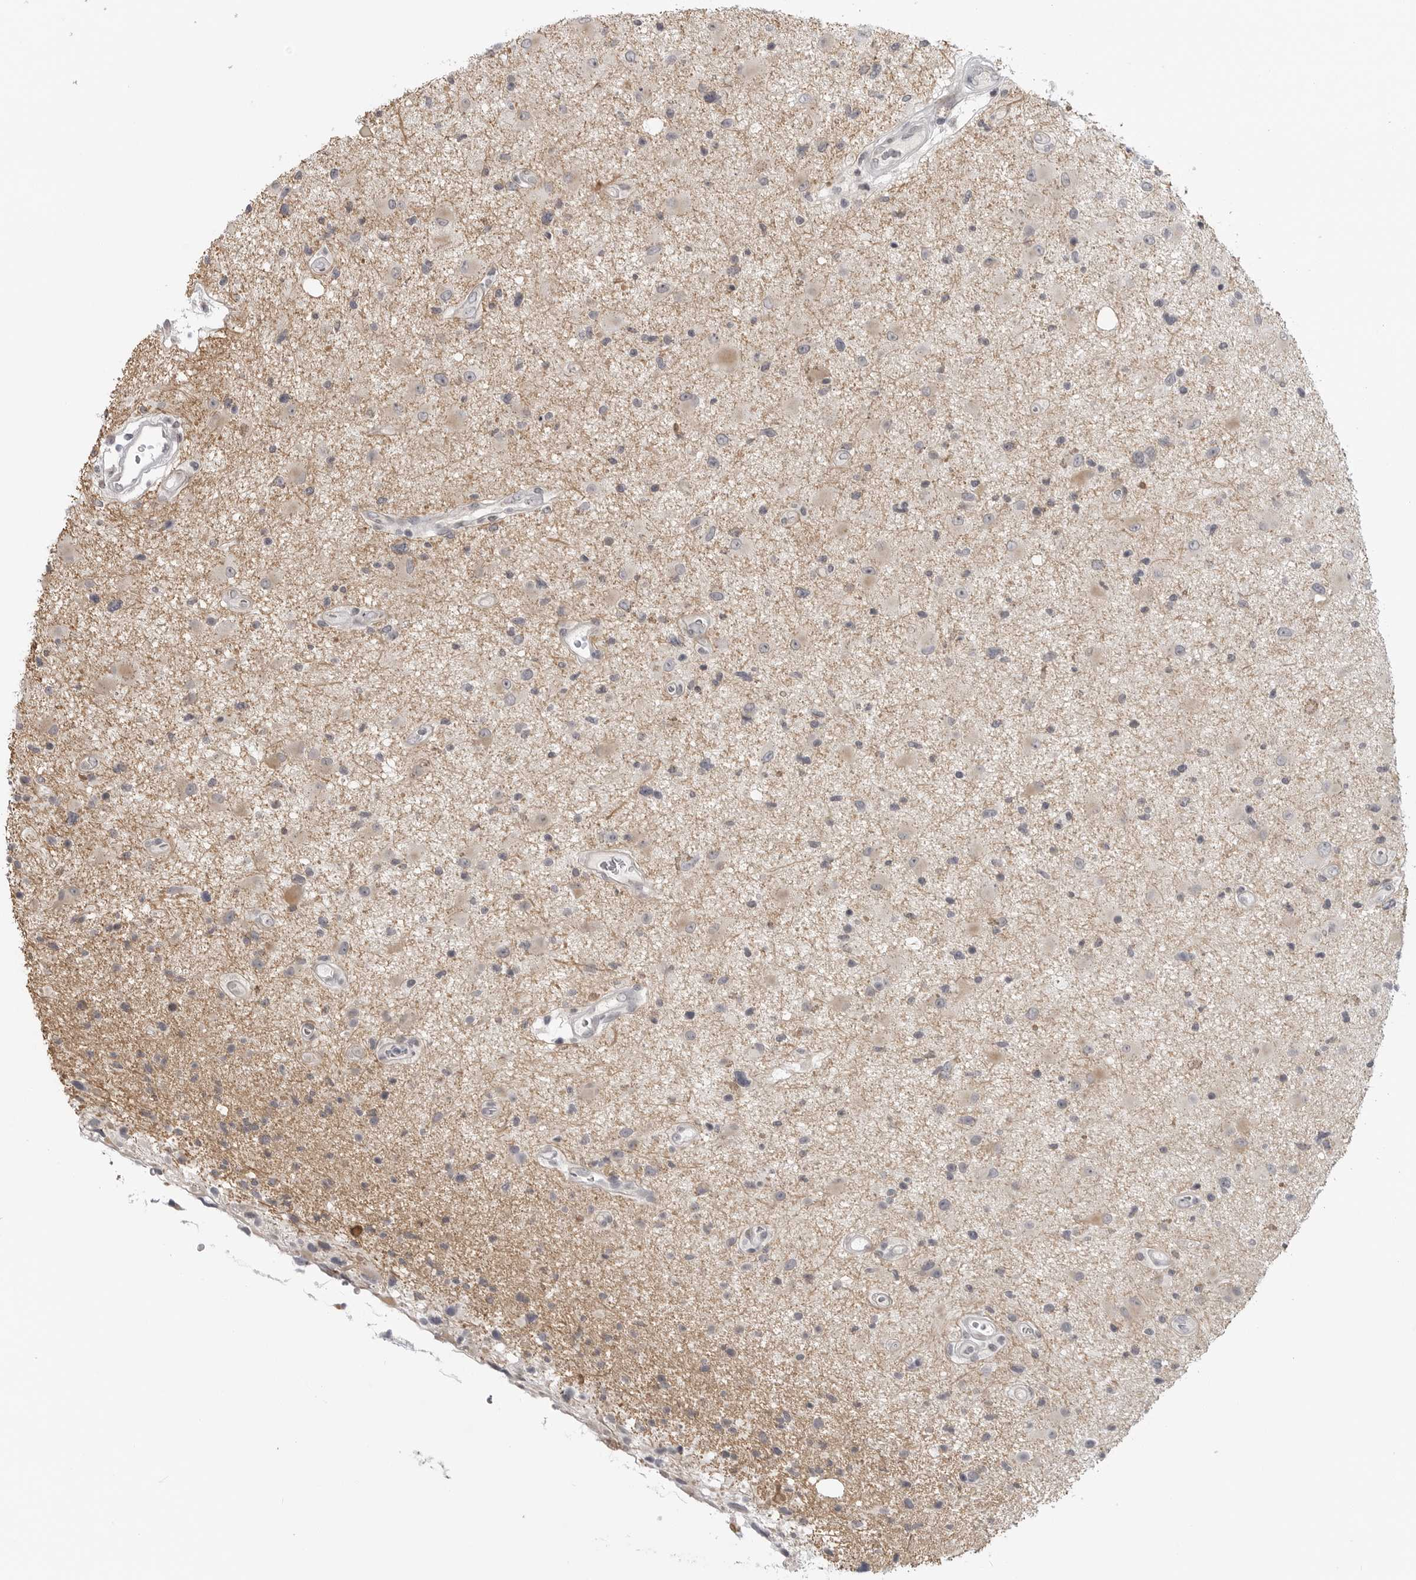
{"staining": {"intensity": "negative", "quantity": "none", "location": "none"}, "tissue": "glioma", "cell_type": "Tumor cells", "image_type": "cancer", "snomed": [{"axis": "morphology", "description": "Glioma, malignant, High grade"}, {"axis": "topography", "description": "Brain"}], "caption": "A histopathology image of glioma stained for a protein demonstrates no brown staining in tumor cells.", "gene": "LRRC45", "patient": {"sex": "male", "age": 33}}